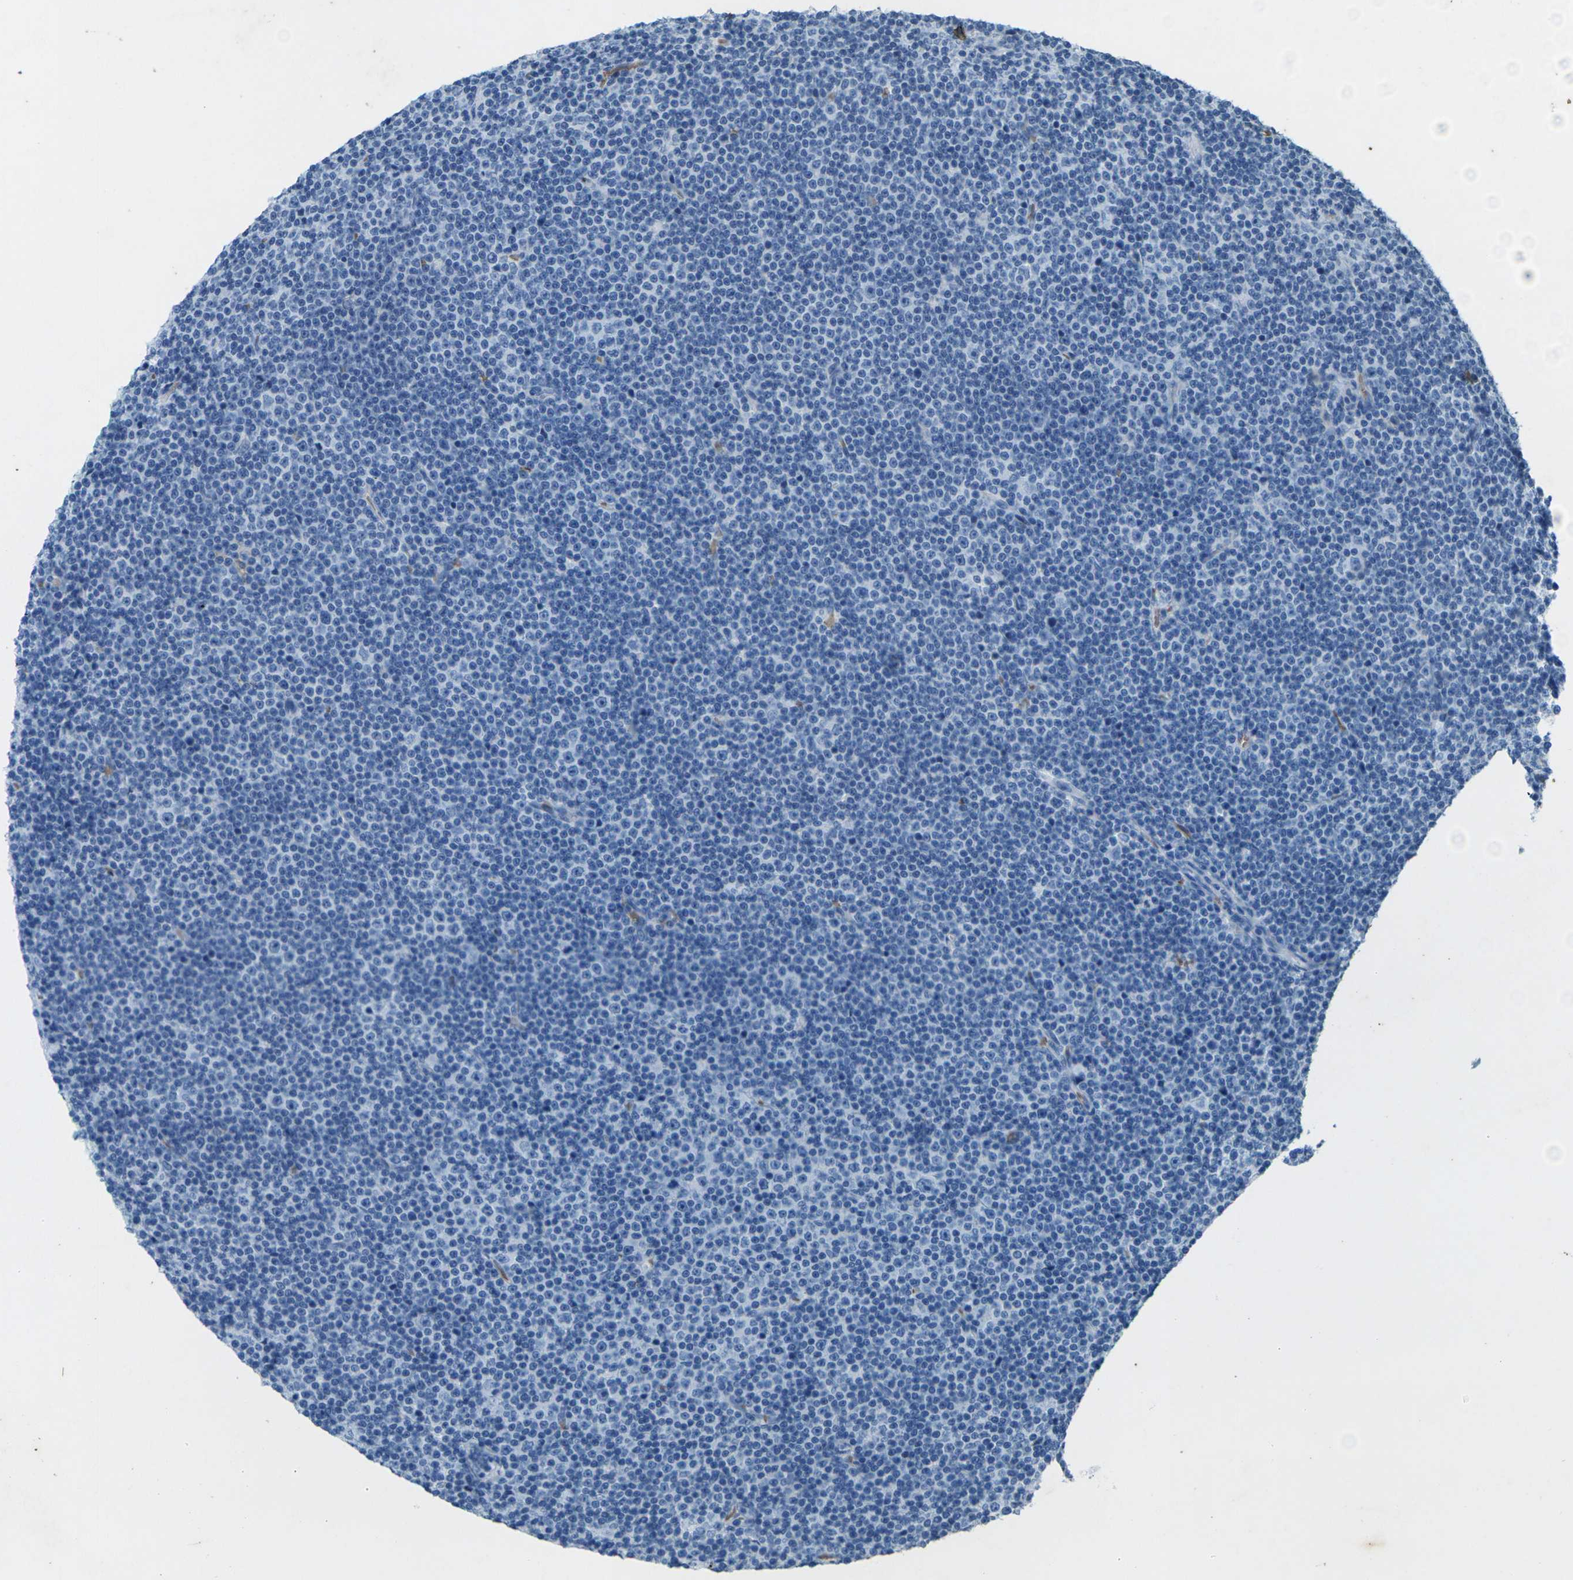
{"staining": {"intensity": "negative", "quantity": "none", "location": "none"}, "tissue": "lymphoma", "cell_type": "Tumor cells", "image_type": "cancer", "snomed": [{"axis": "morphology", "description": "Malignant lymphoma, non-Hodgkin's type, Low grade"}, {"axis": "topography", "description": "Lymph node"}], "caption": "The photomicrograph displays no significant staining in tumor cells of low-grade malignant lymphoma, non-Hodgkin's type. The staining was performed using DAB to visualize the protein expression in brown, while the nuclei were stained in blue with hematoxylin (Magnification: 20x).", "gene": "HBB", "patient": {"sex": "female", "age": 67}}